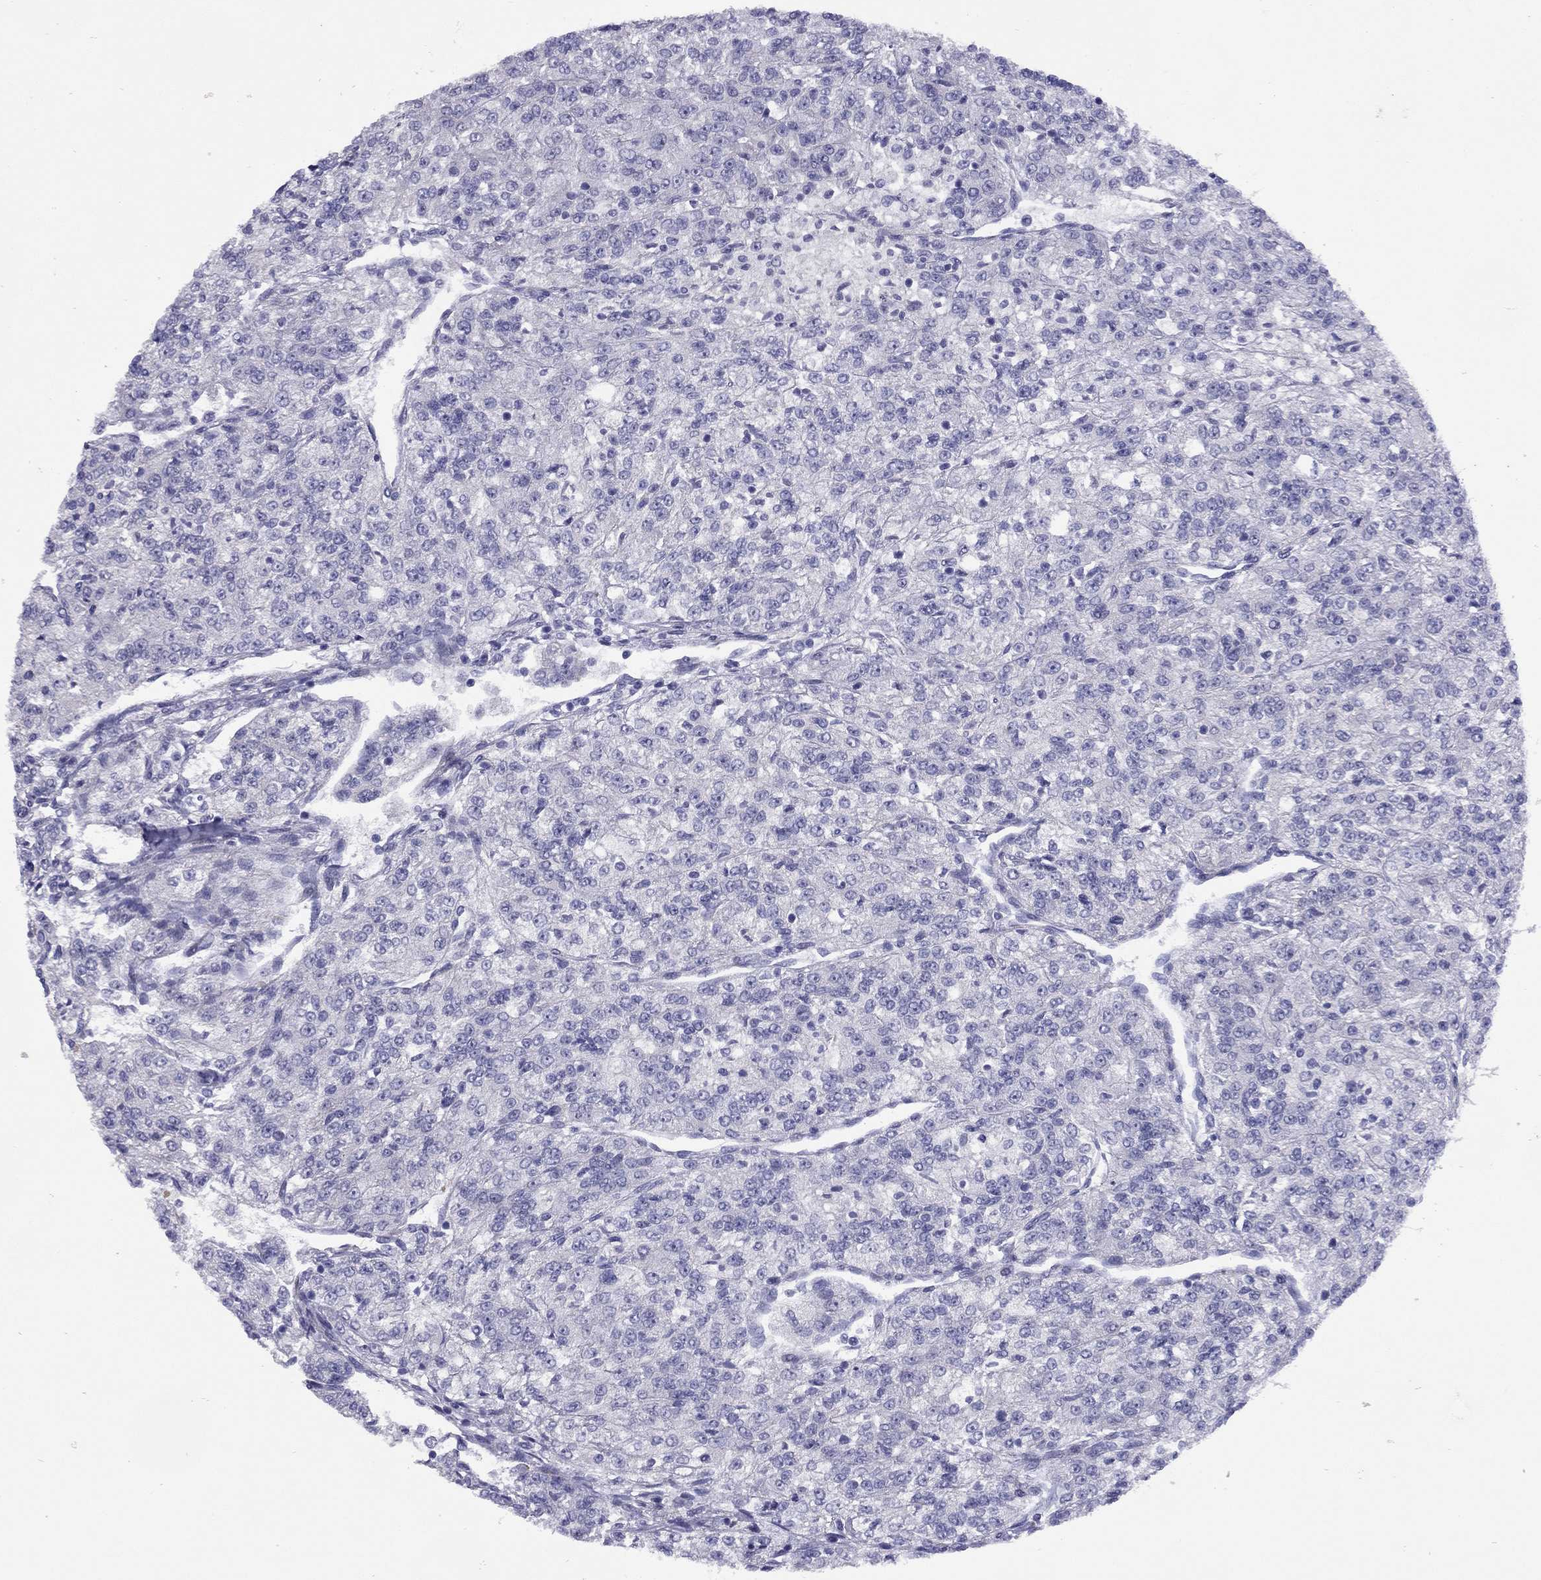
{"staining": {"intensity": "negative", "quantity": "none", "location": "none"}, "tissue": "renal cancer", "cell_type": "Tumor cells", "image_type": "cancer", "snomed": [{"axis": "morphology", "description": "Adenocarcinoma, NOS"}, {"axis": "topography", "description": "Kidney"}], "caption": "Immunohistochemistry (IHC) histopathology image of renal cancer (adenocarcinoma) stained for a protein (brown), which exhibits no staining in tumor cells. The staining is performed using DAB brown chromogen with nuclei counter-stained in using hematoxylin.", "gene": "CMYA5", "patient": {"sex": "female", "age": 63}}